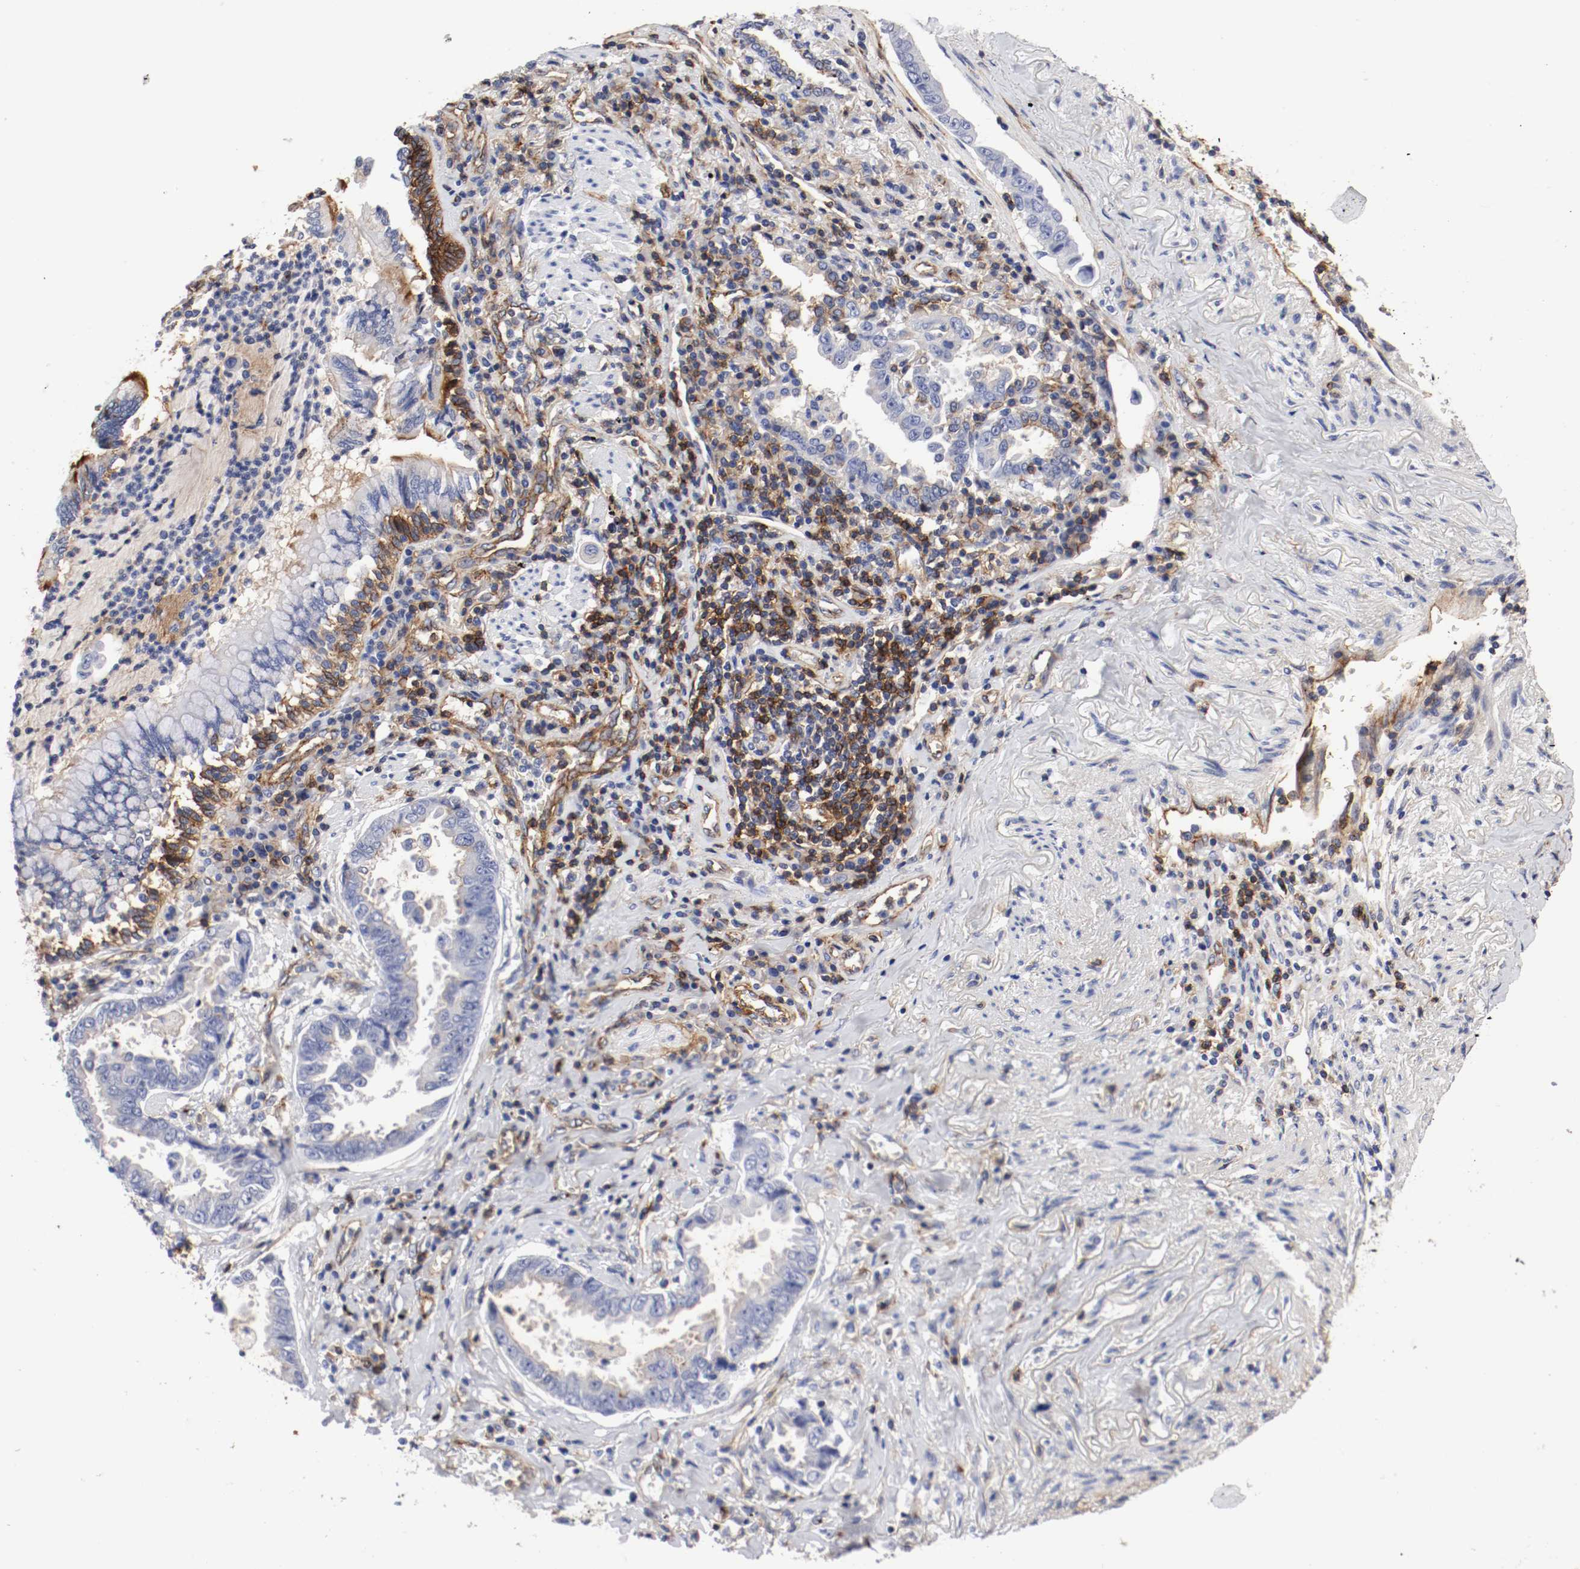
{"staining": {"intensity": "moderate", "quantity": "25%-75%", "location": "cytoplasmic/membranous"}, "tissue": "lung cancer", "cell_type": "Tumor cells", "image_type": "cancer", "snomed": [{"axis": "morphology", "description": "Normal tissue, NOS"}, {"axis": "morphology", "description": "Inflammation, NOS"}, {"axis": "morphology", "description": "Adenocarcinoma, NOS"}, {"axis": "topography", "description": "Lung"}], "caption": "The immunohistochemical stain labels moderate cytoplasmic/membranous staining in tumor cells of lung adenocarcinoma tissue.", "gene": "IFITM1", "patient": {"sex": "female", "age": 64}}